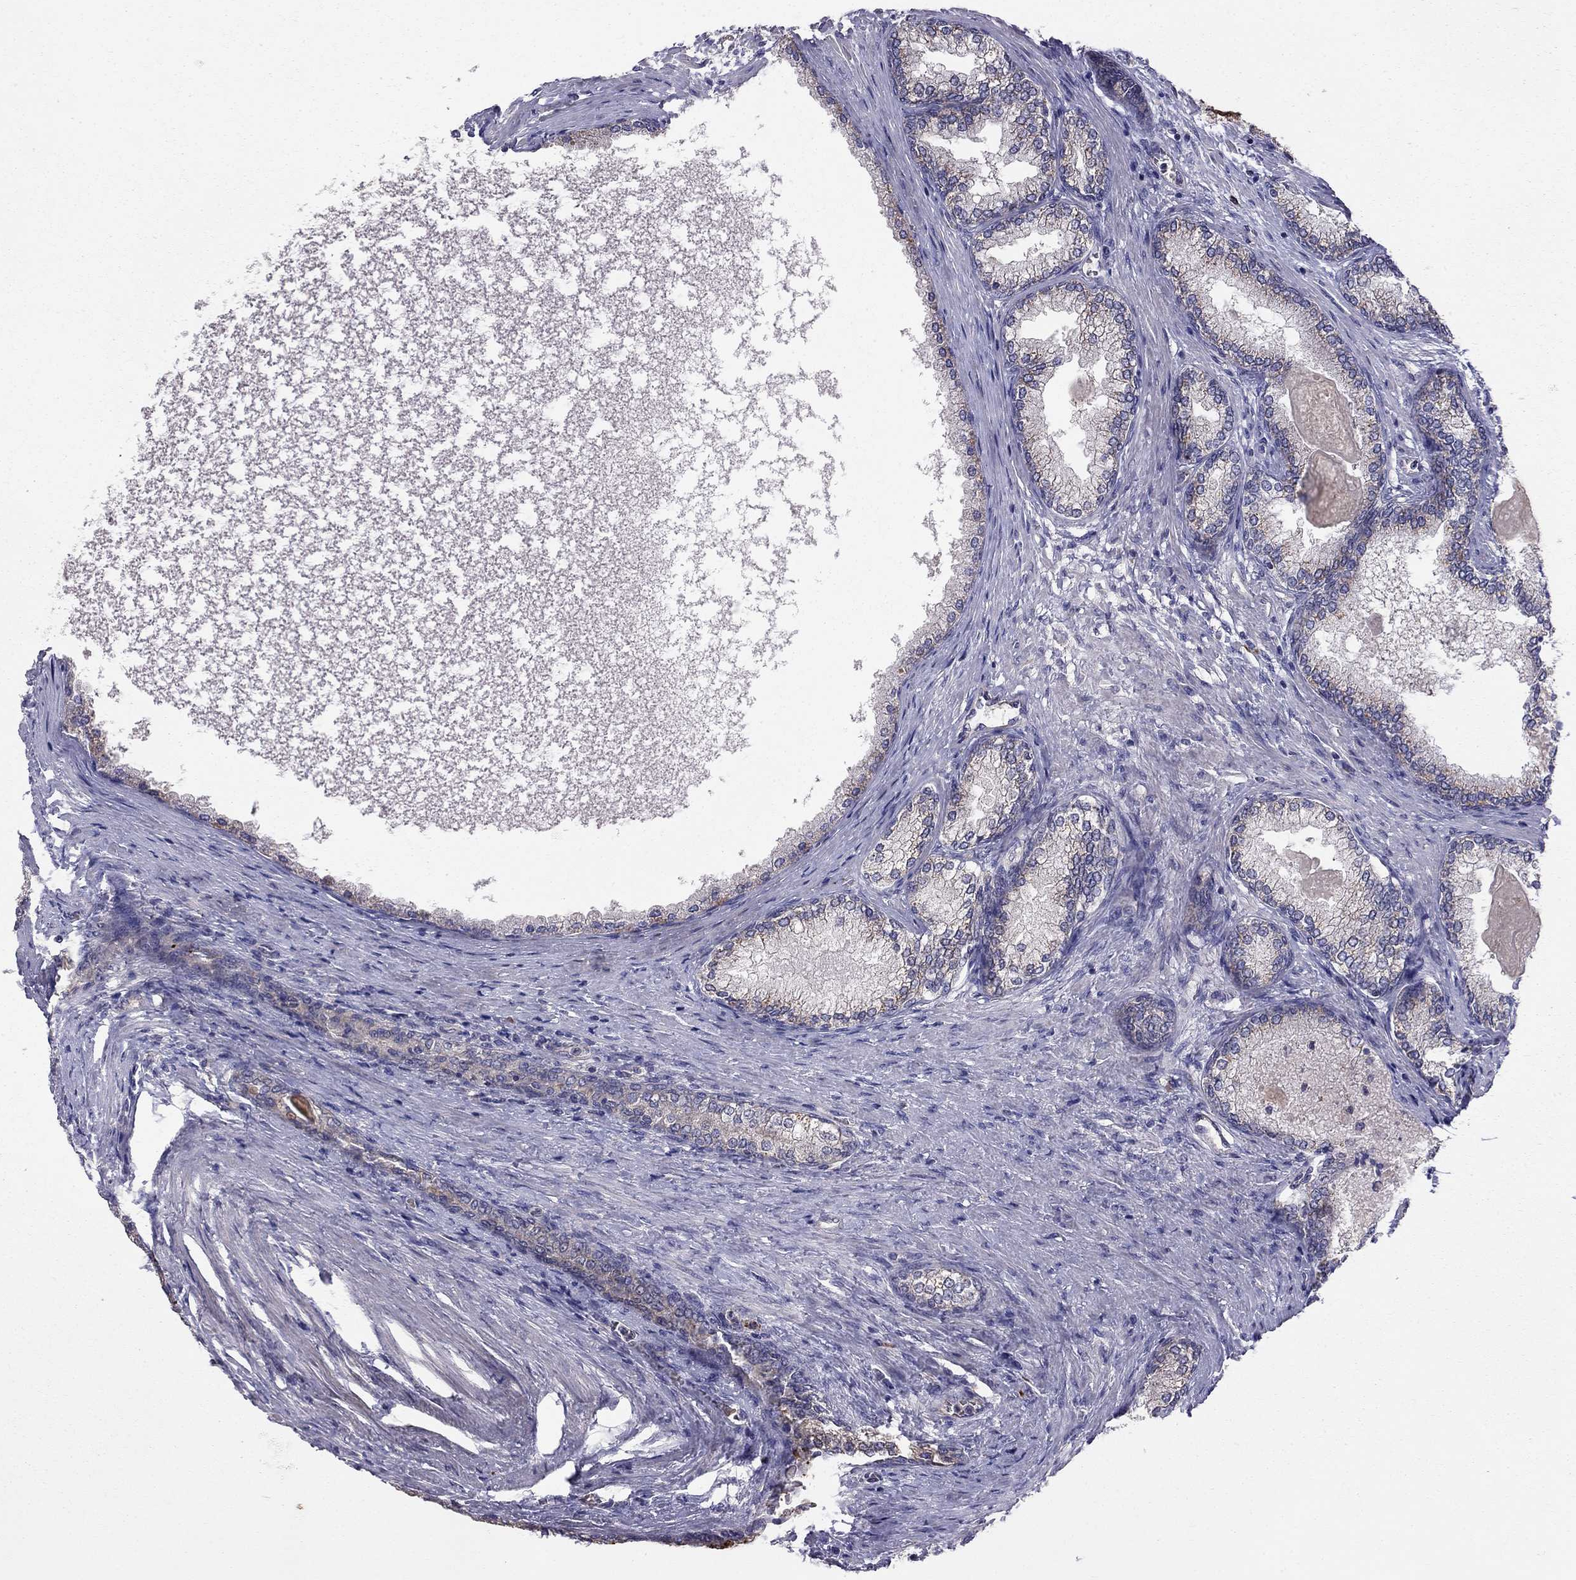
{"staining": {"intensity": "moderate", "quantity": "<25%", "location": "cytoplasmic/membranous"}, "tissue": "prostate", "cell_type": "Glandular cells", "image_type": "normal", "snomed": [{"axis": "morphology", "description": "Normal tissue, NOS"}, {"axis": "topography", "description": "Prostate"}], "caption": "This histopathology image demonstrates IHC staining of unremarkable human prostate, with low moderate cytoplasmic/membranous staining in approximately <25% of glandular cells.", "gene": "PIK3CG", "patient": {"sex": "male", "age": 72}}